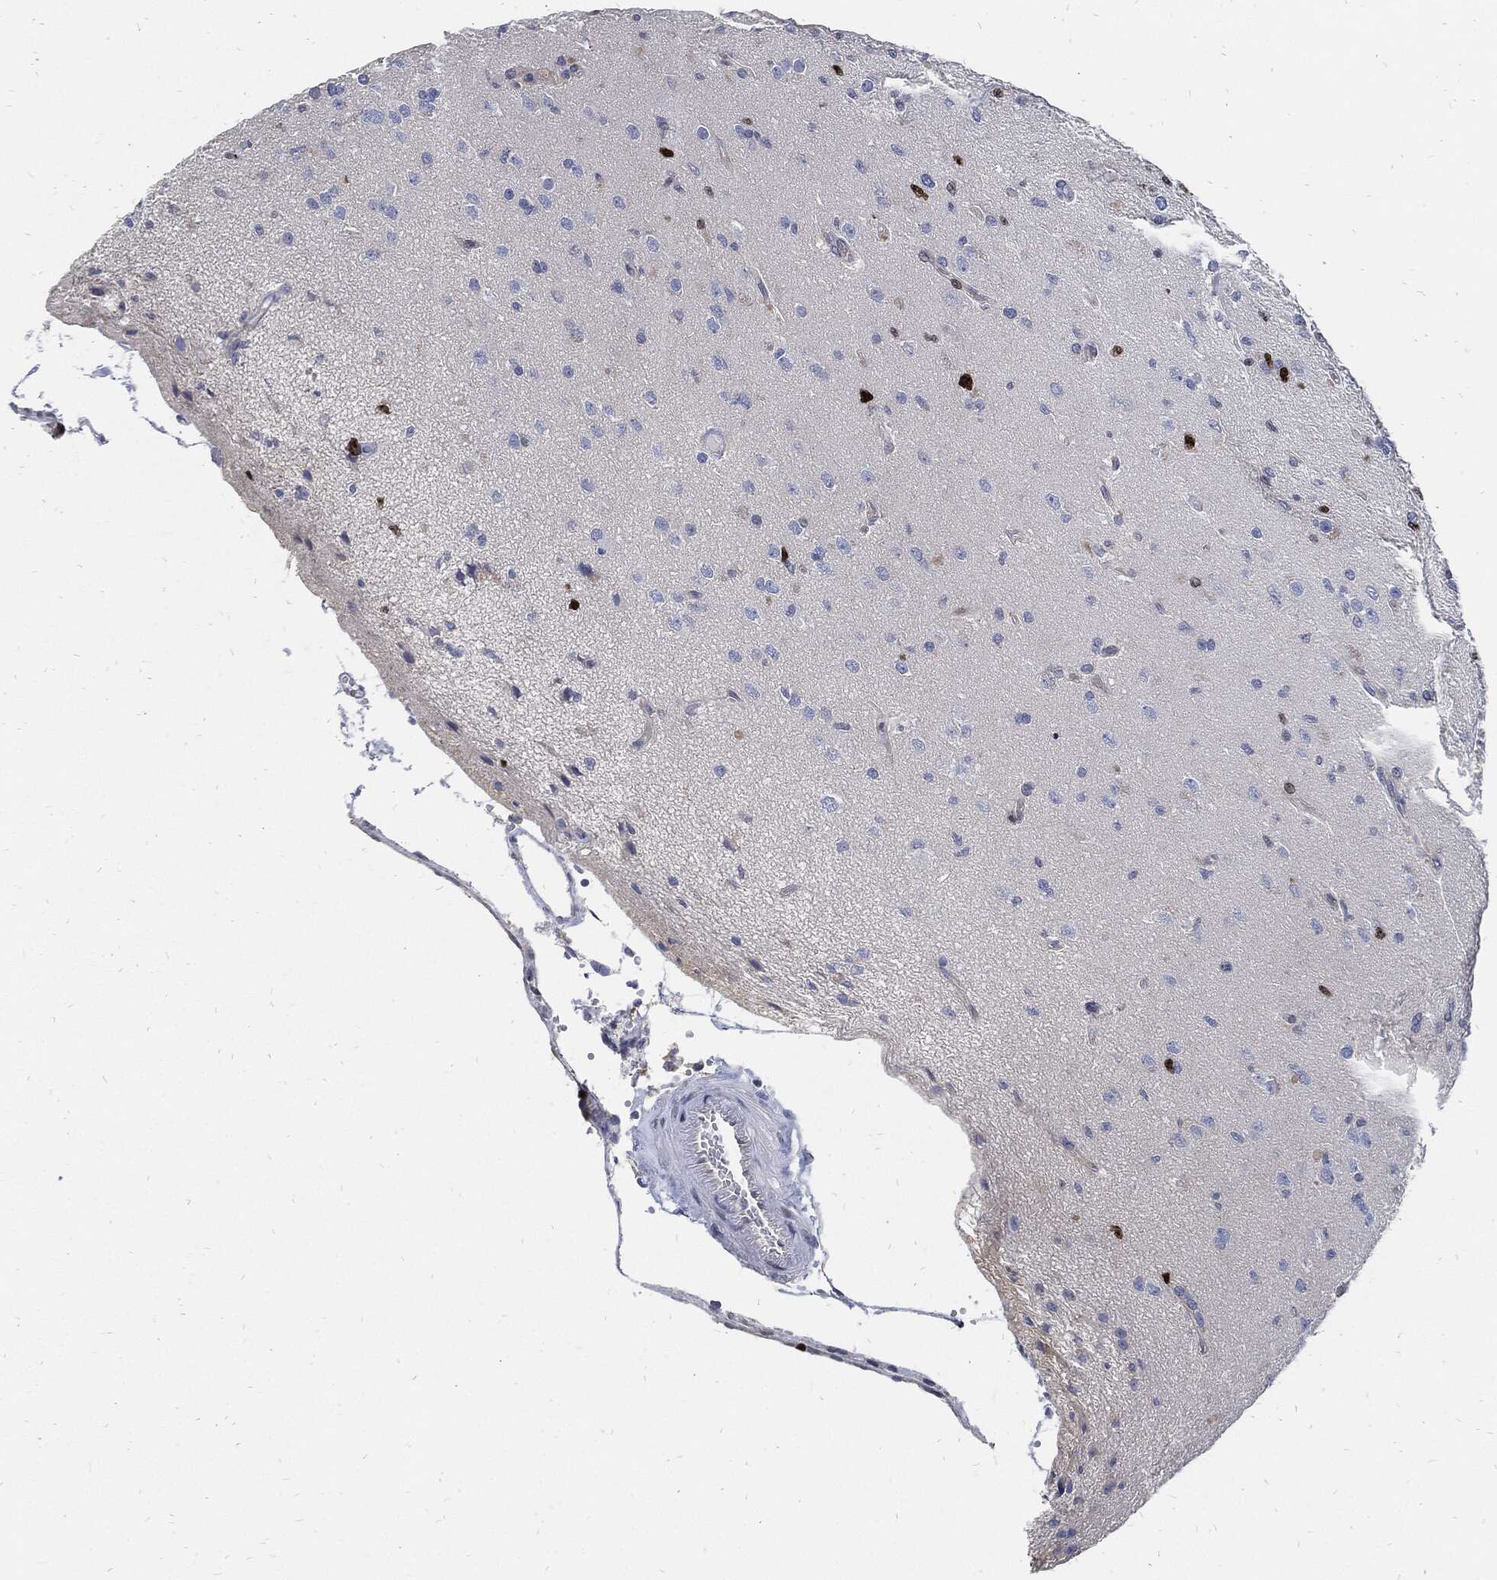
{"staining": {"intensity": "strong", "quantity": "<25%", "location": "nuclear"}, "tissue": "glioma", "cell_type": "Tumor cells", "image_type": "cancer", "snomed": [{"axis": "morphology", "description": "Glioma, malignant, High grade"}, {"axis": "topography", "description": "Brain"}], "caption": "Brown immunohistochemical staining in glioma exhibits strong nuclear positivity in about <25% of tumor cells.", "gene": "MKI67", "patient": {"sex": "male", "age": 56}}